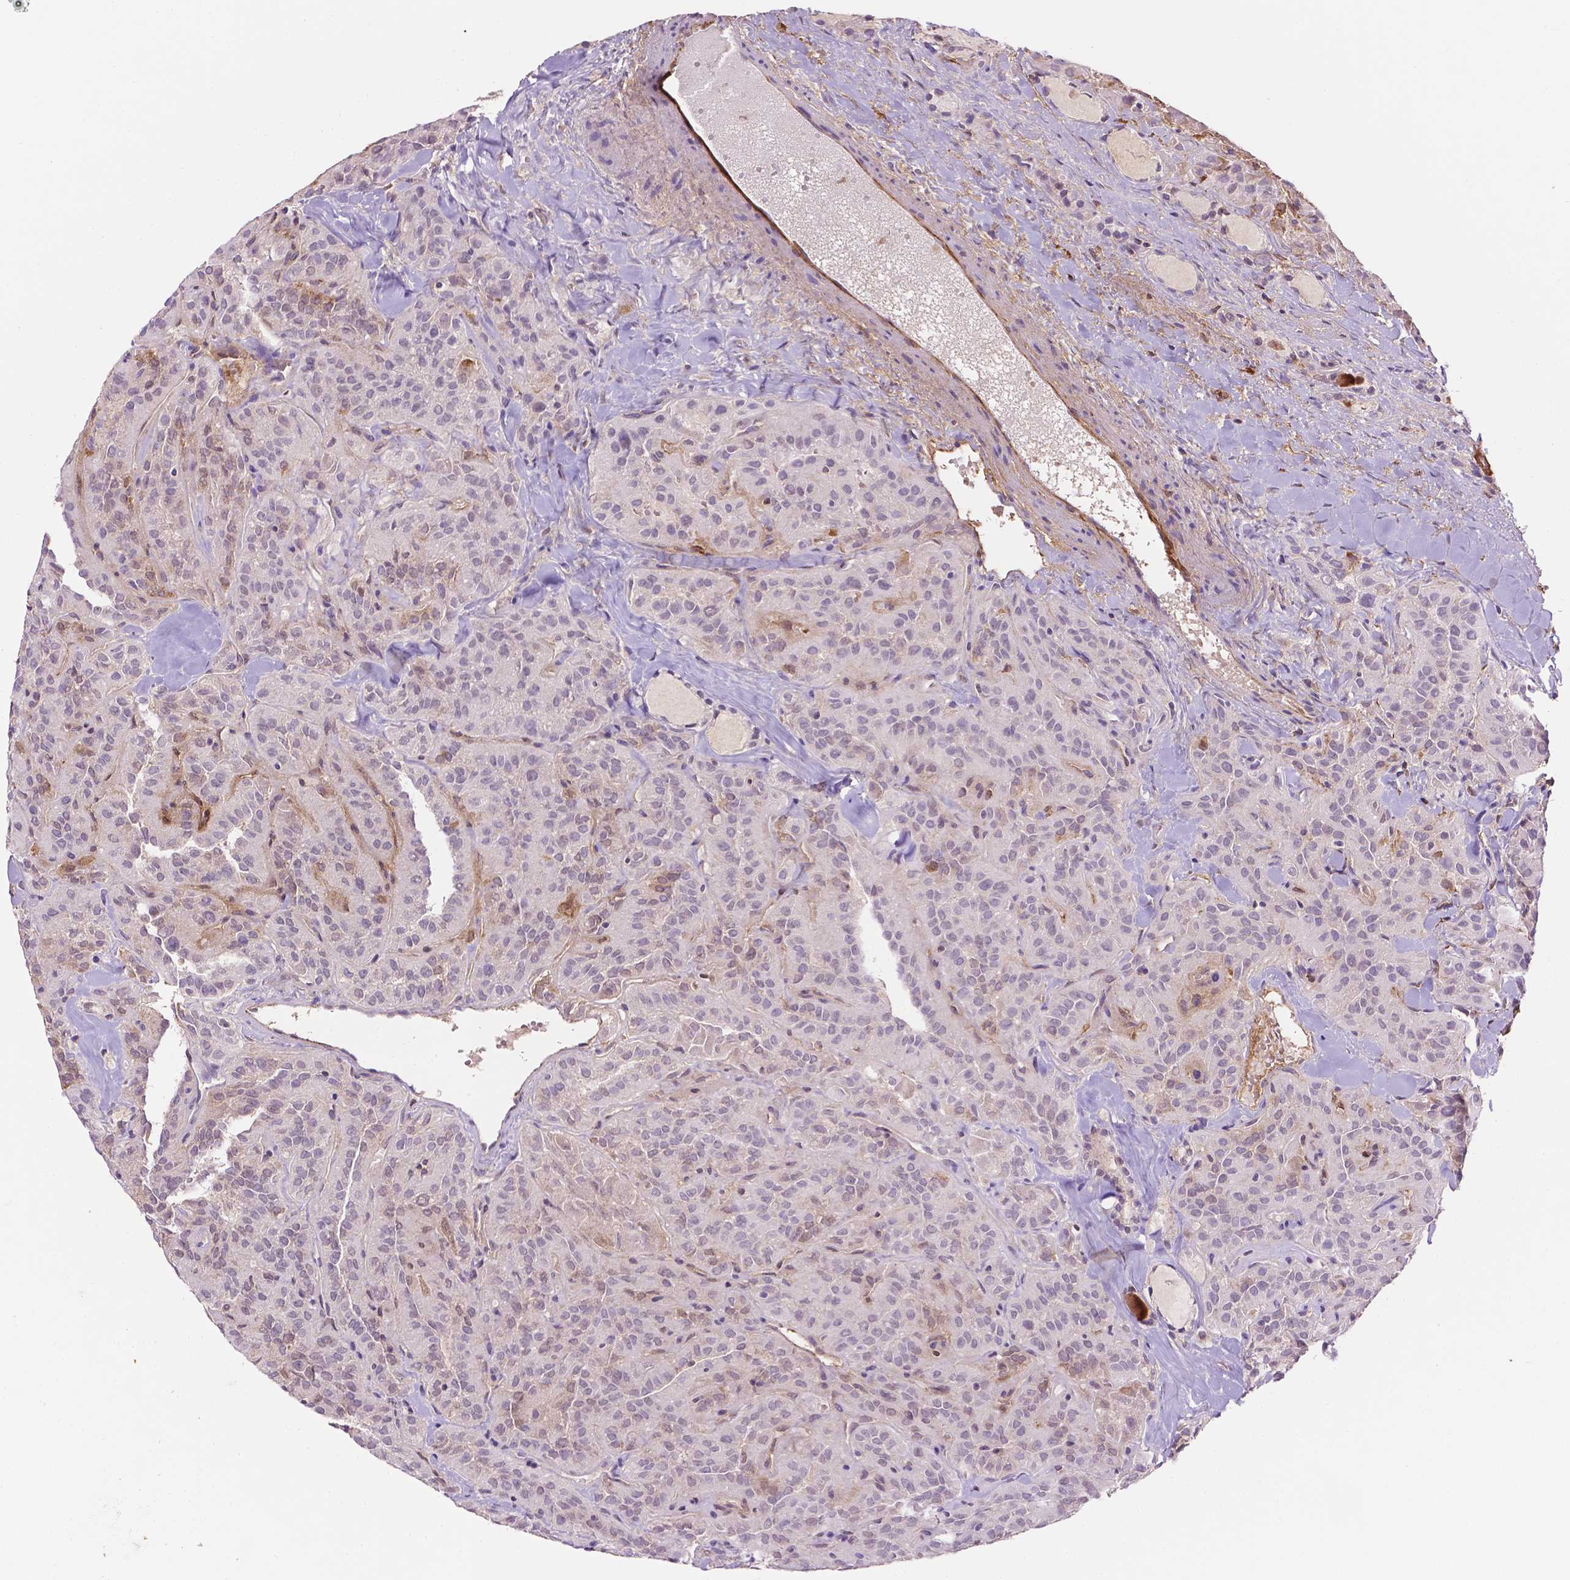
{"staining": {"intensity": "weak", "quantity": "<25%", "location": "cytoplasmic/membranous,nuclear"}, "tissue": "thyroid cancer", "cell_type": "Tumor cells", "image_type": "cancer", "snomed": [{"axis": "morphology", "description": "Papillary adenocarcinoma, NOS"}, {"axis": "topography", "description": "Thyroid gland"}], "caption": "IHC image of thyroid cancer (papillary adenocarcinoma) stained for a protein (brown), which reveals no expression in tumor cells.", "gene": "FBLN1", "patient": {"sex": "female", "age": 45}}